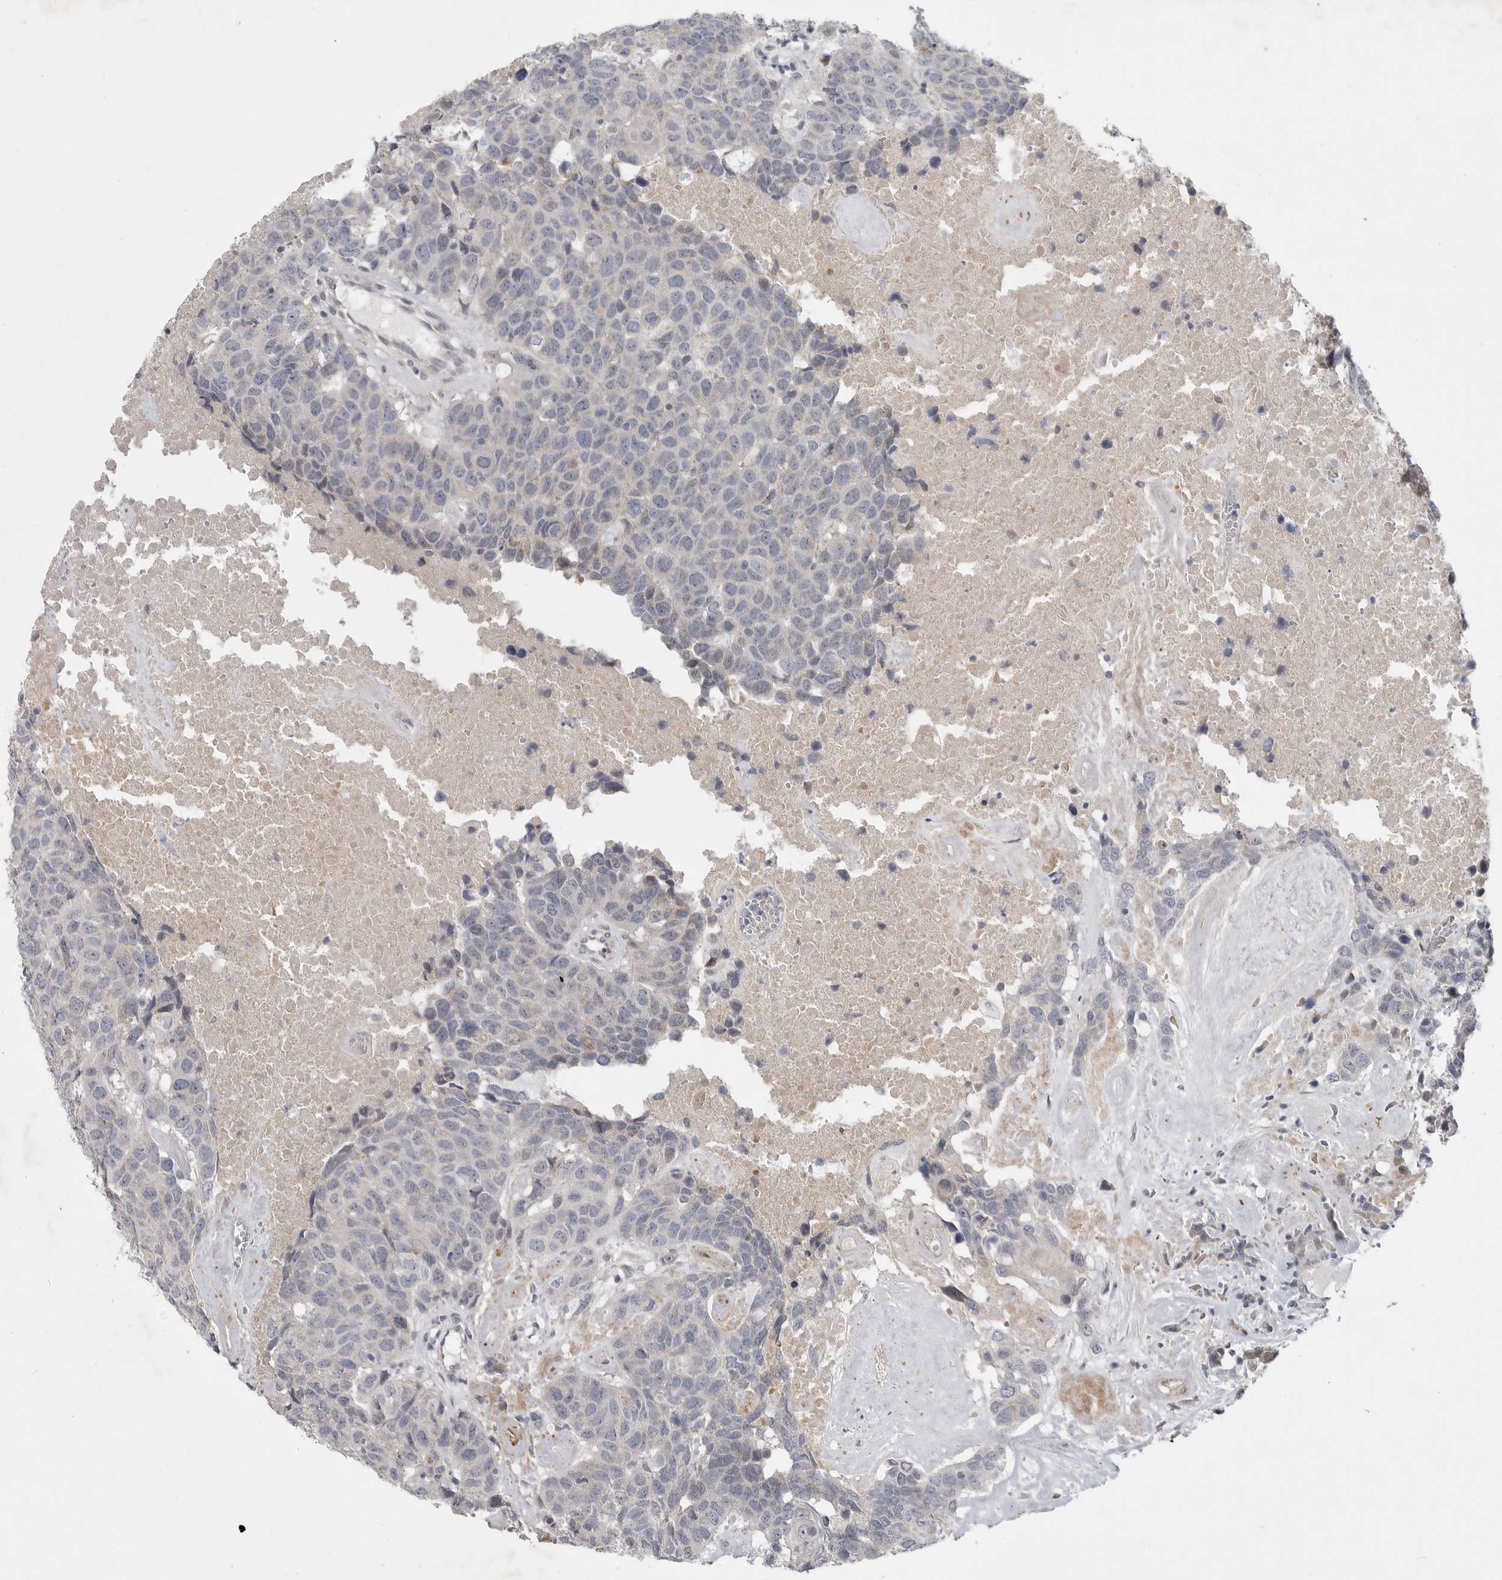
{"staining": {"intensity": "negative", "quantity": "none", "location": "none"}, "tissue": "head and neck cancer", "cell_type": "Tumor cells", "image_type": "cancer", "snomed": [{"axis": "morphology", "description": "Squamous cell carcinoma, NOS"}, {"axis": "topography", "description": "Head-Neck"}], "caption": "DAB (3,3'-diaminobenzidine) immunohistochemical staining of human head and neck cancer exhibits no significant expression in tumor cells. (Immunohistochemistry (ihc), brightfield microscopy, high magnification).", "gene": "FBXO43", "patient": {"sex": "male", "age": 66}}